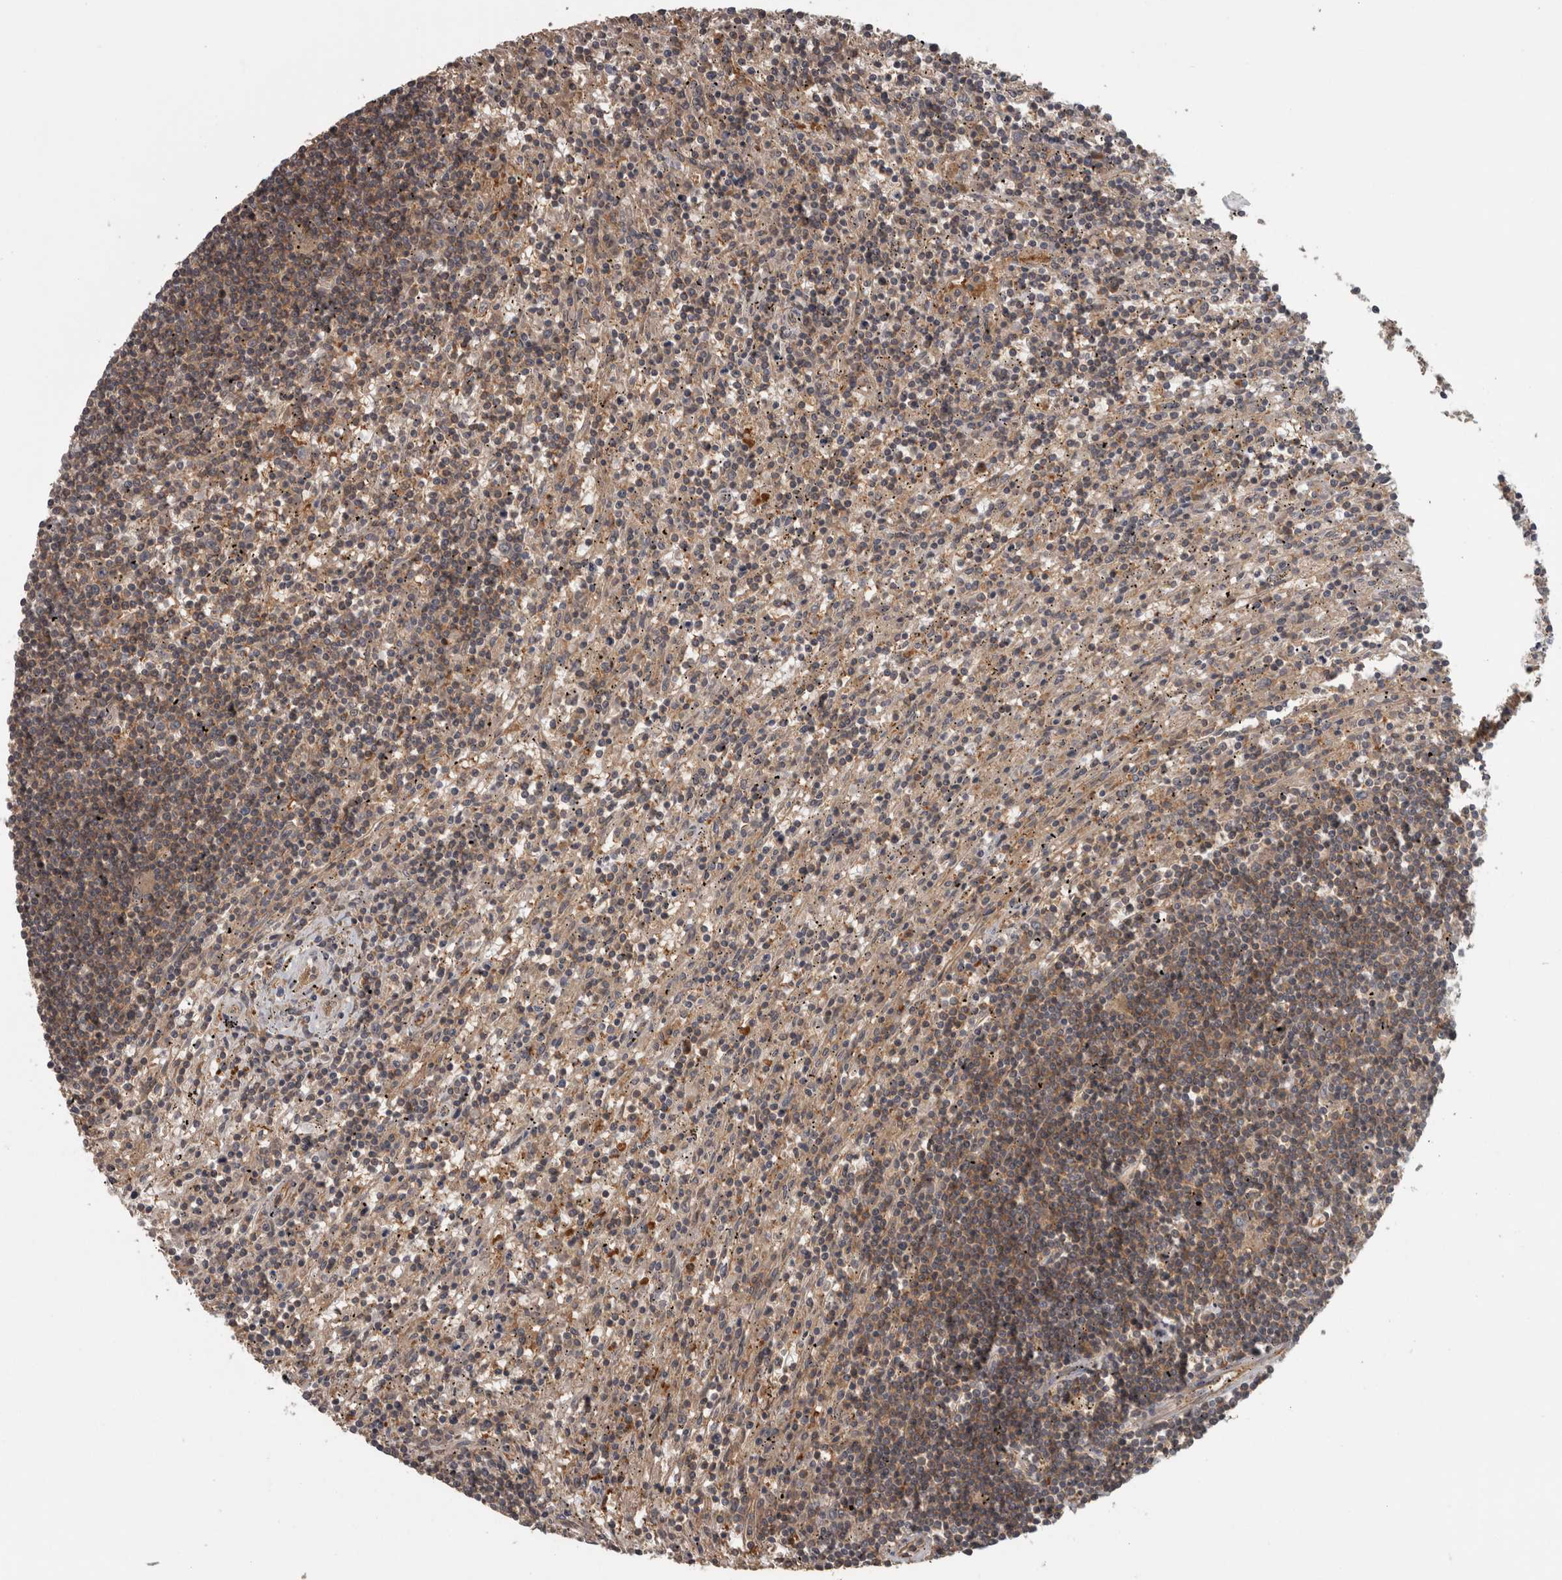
{"staining": {"intensity": "moderate", "quantity": ">75%", "location": "cytoplasmic/membranous"}, "tissue": "lymphoma", "cell_type": "Tumor cells", "image_type": "cancer", "snomed": [{"axis": "morphology", "description": "Malignant lymphoma, non-Hodgkin's type, Low grade"}, {"axis": "topography", "description": "Spleen"}], "caption": "Immunohistochemical staining of human malignant lymphoma, non-Hodgkin's type (low-grade) shows moderate cytoplasmic/membranous protein expression in approximately >75% of tumor cells.", "gene": "MICU3", "patient": {"sex": "male", "age": 76}}